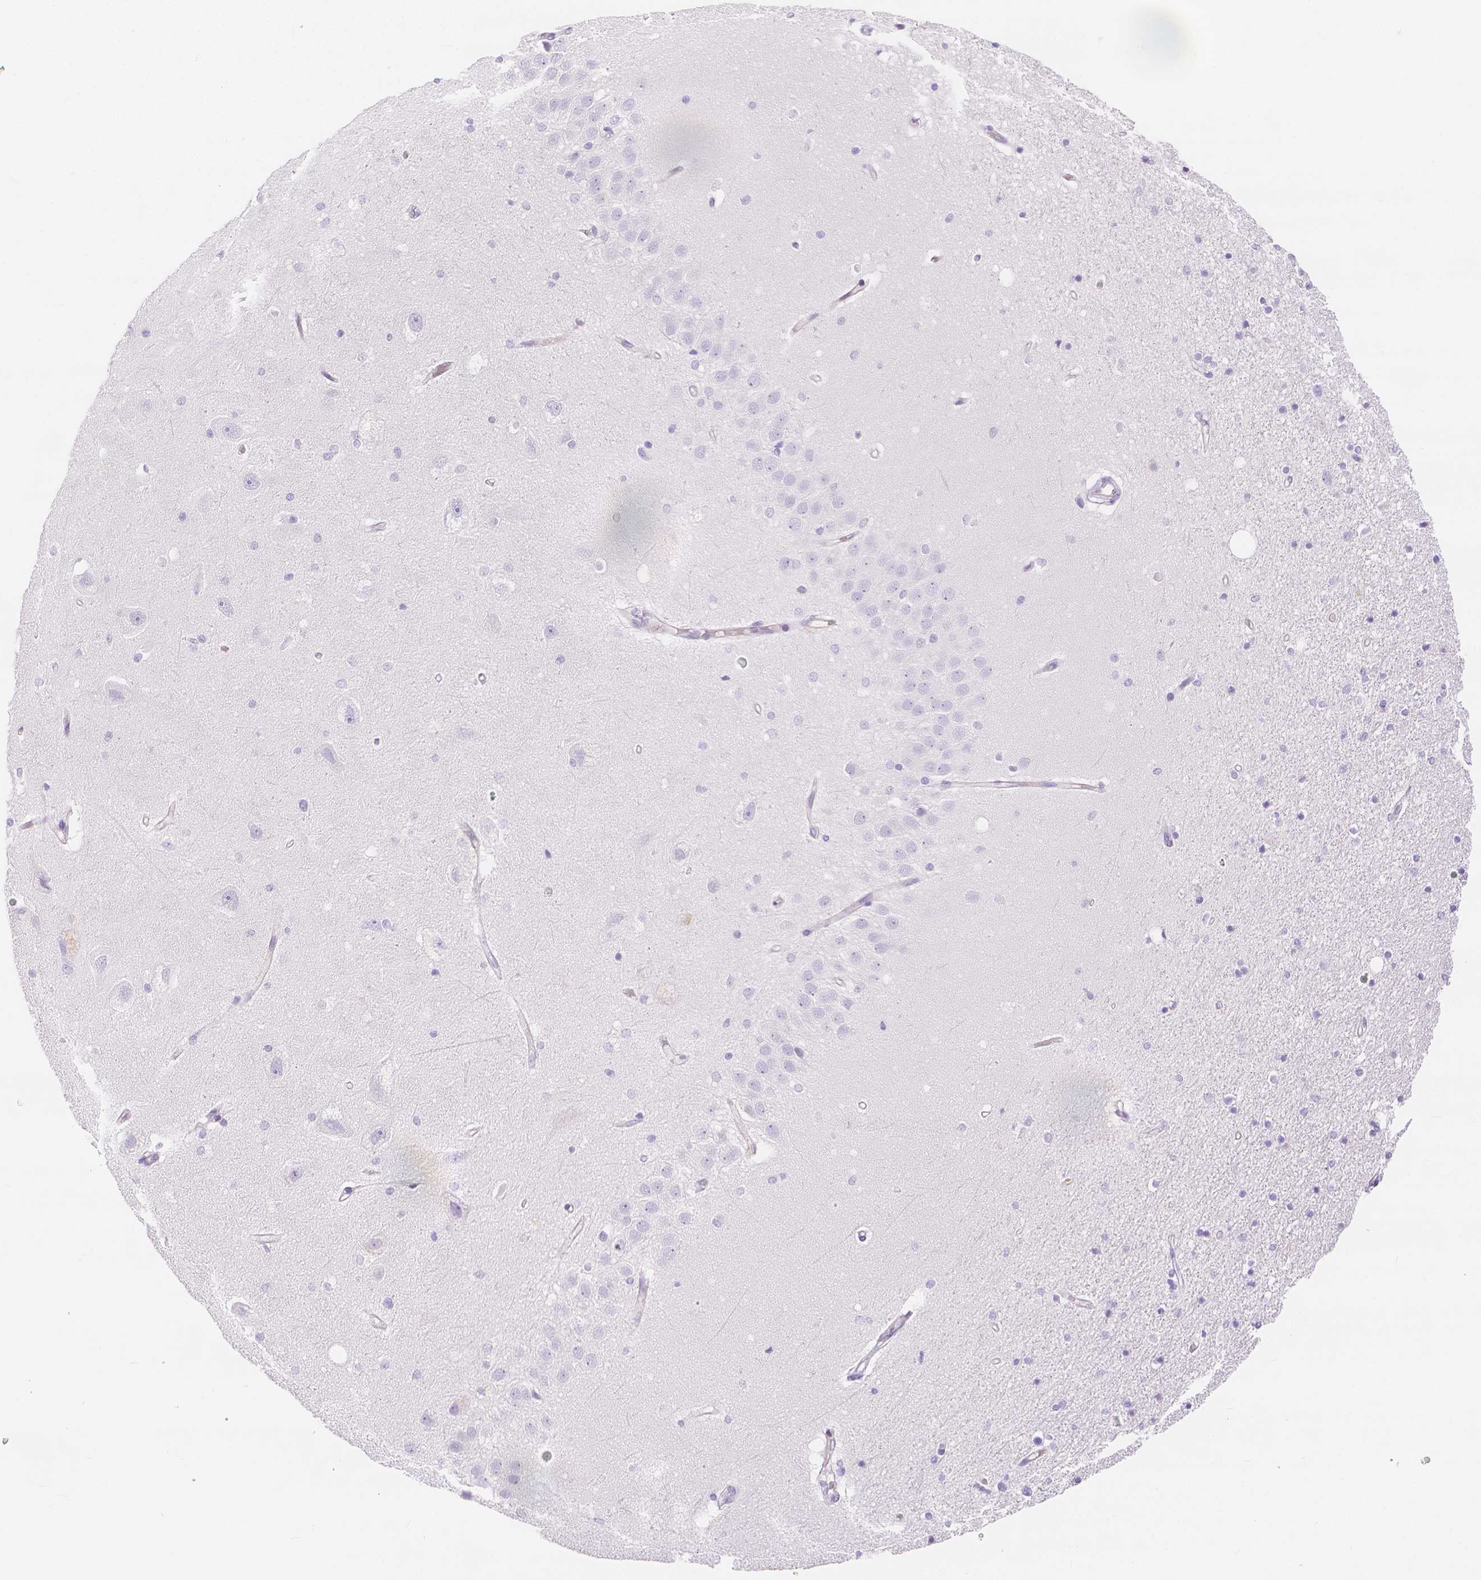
{"staining": {"intensity": "negative", "quantity": "none", "location": "none"}, "tissue": "hippocampus", "cell_type": "Glial cells", "image_type": "normal", "snomed": [{"axis": "morphology", "description": "Normal tissue, NOS"}, {"axis": "topography", "description": "Hippocampus"}], "caption": "DAB (3,3'-diaminobenzidine) immunohistochemical staining of normal human hippocampus exhibits no significant positivity in glial cells.", "gene": "SLC27A5", "patient": {"sex": "male", "age": 63}}